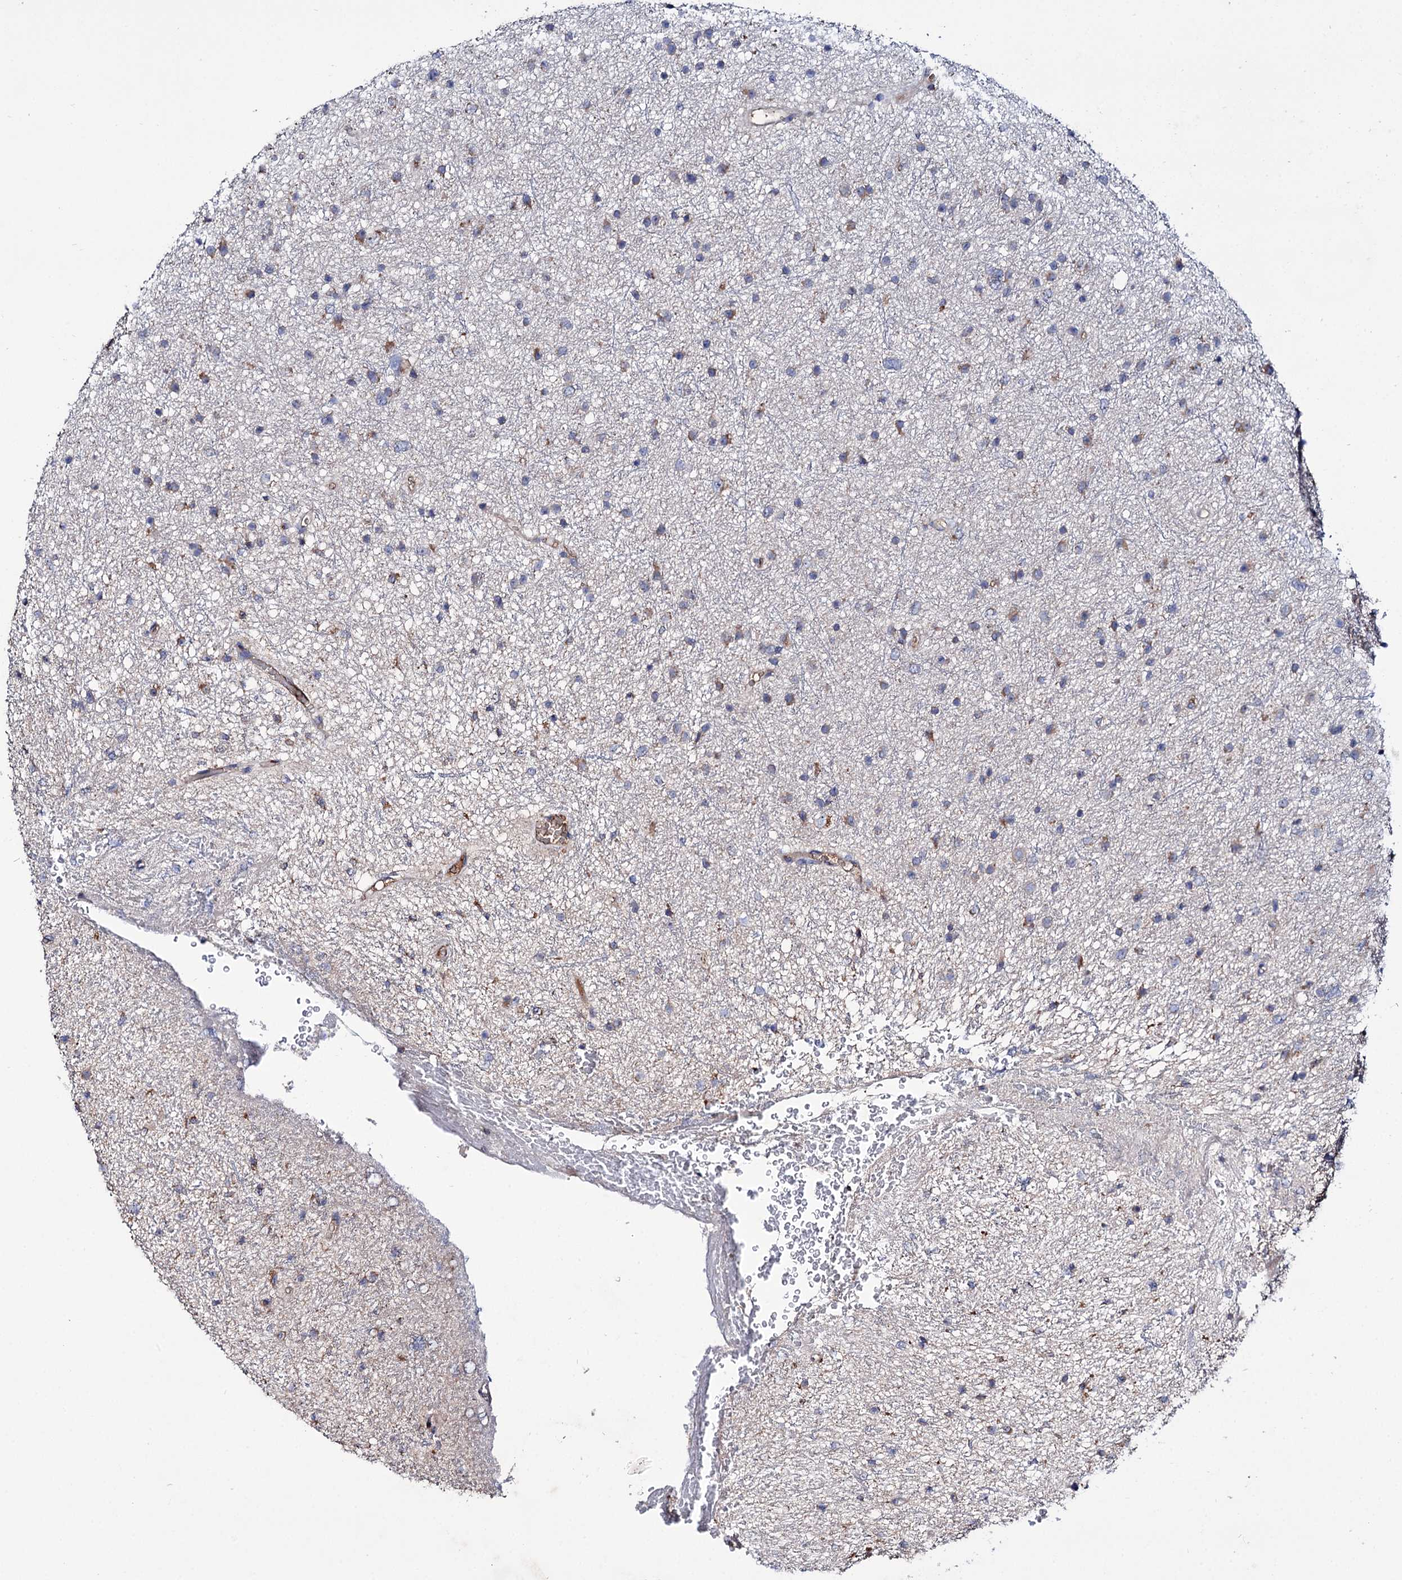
{"staining": {"intensity": "negative", "quantity": "none", "location": "none"}, "tissue": "glioma", "cell_type": "Tumor cells", "image_type": "cancer", "snomed": [{"axis": "morphology", "description": "Glioma, malignant, Low grade"}, {"axis": "topography", "description": "Cerebral cortex"}], "caption": "Immunohistochemical staining of human glioma exhibits no significant staining in tumor cells. (DAB immunohistochemistry, high magnification).", "gene": "CLPB", "patient": {"sex": "female", "age": 39}}